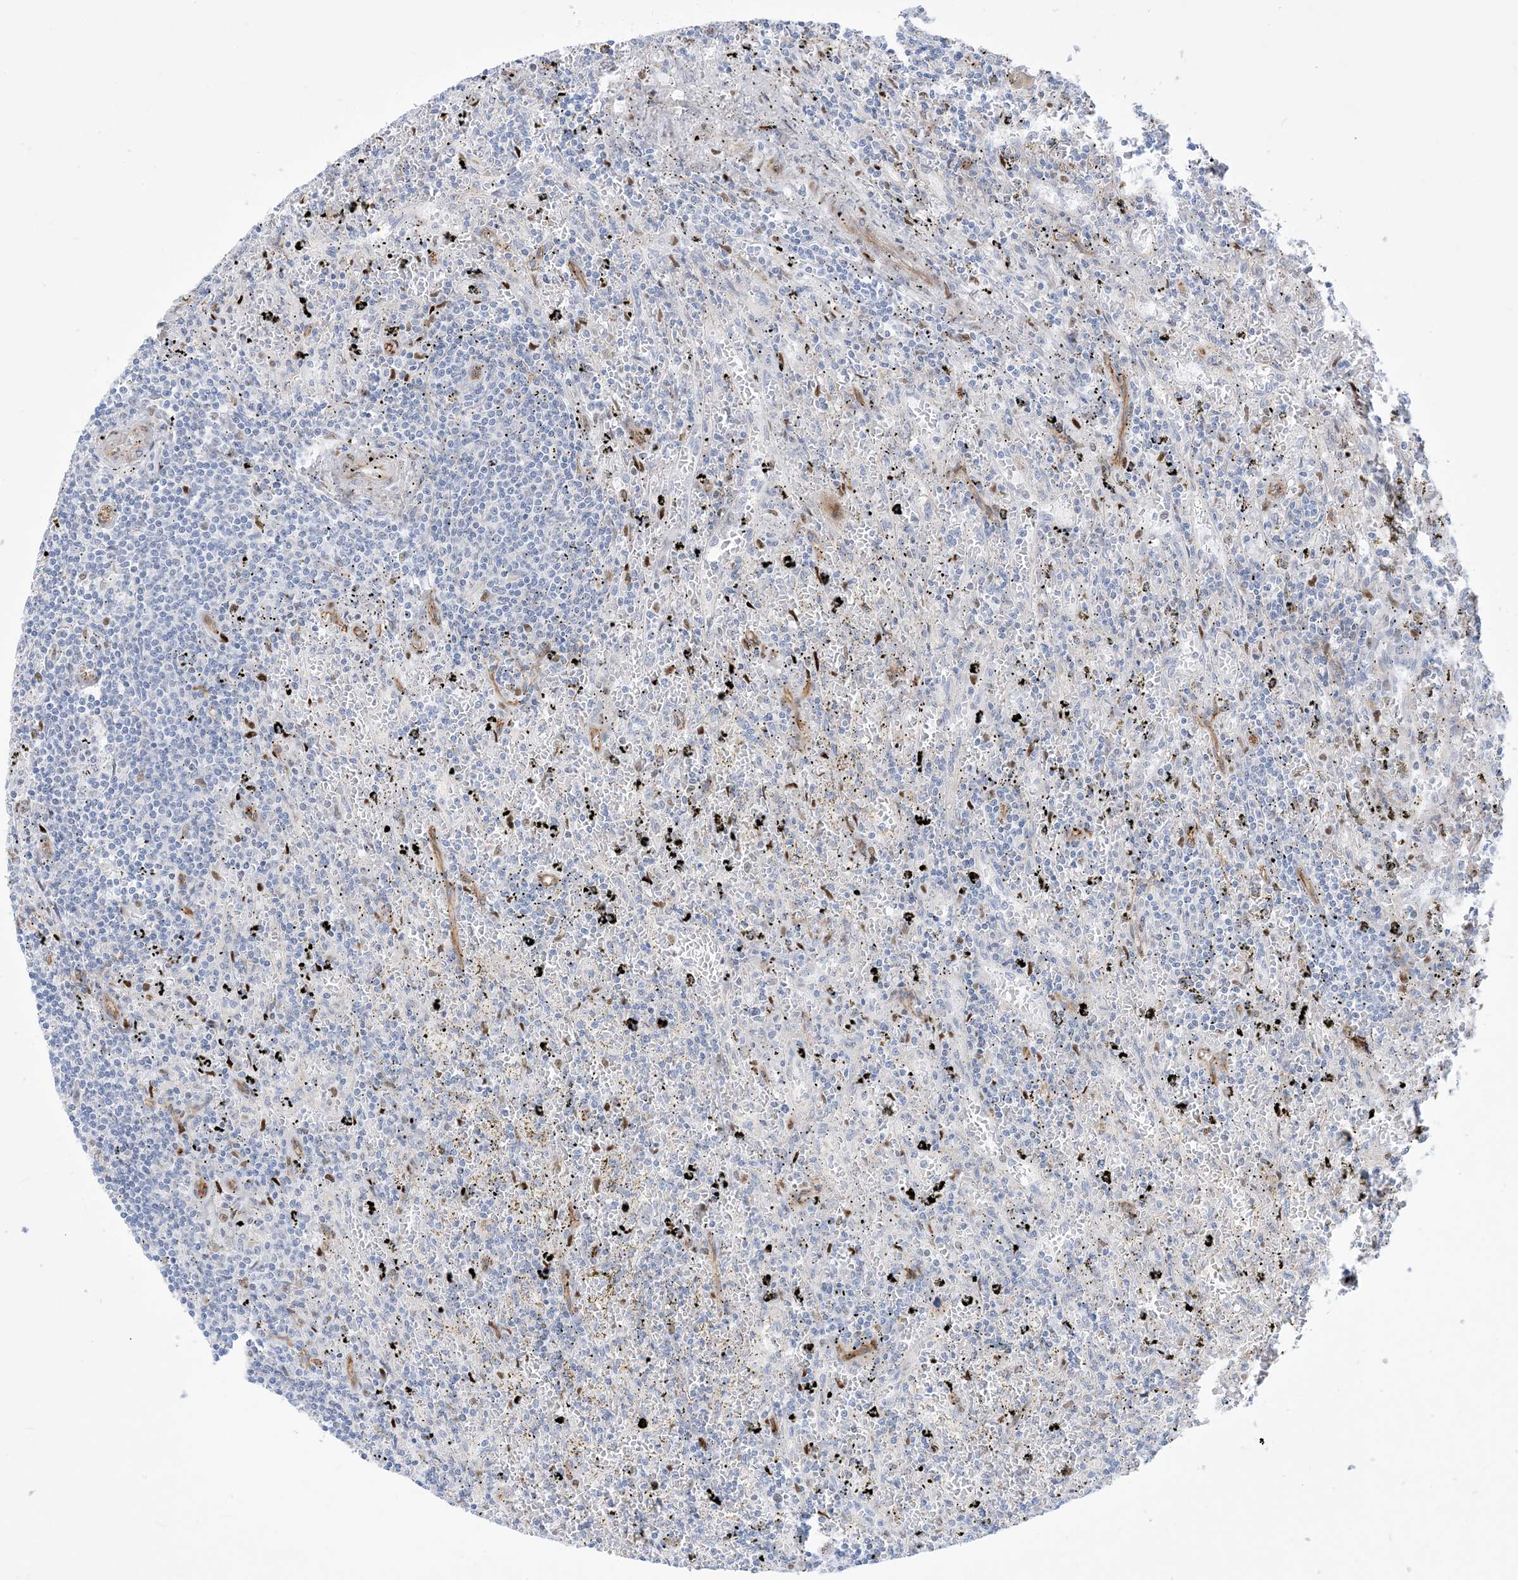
{"staining": {"intensity": "negative", "quantity": "none", "location": "none"}, "tissue": "lymphoma", "cell_type": "Tumor cells", "image_type": "cancer", "snomed": [{"axis": "morphology", "description": "Malignant lymphoma, non-Hodgkin's type, Low grade"}, {"axis": "topography", "description": "Spleen"}], "caption": "Tumor cells are negative for brown protein staining in lymphoma.", "gene": "MARS2", "patient": {"sex": "male", "age": 76}}